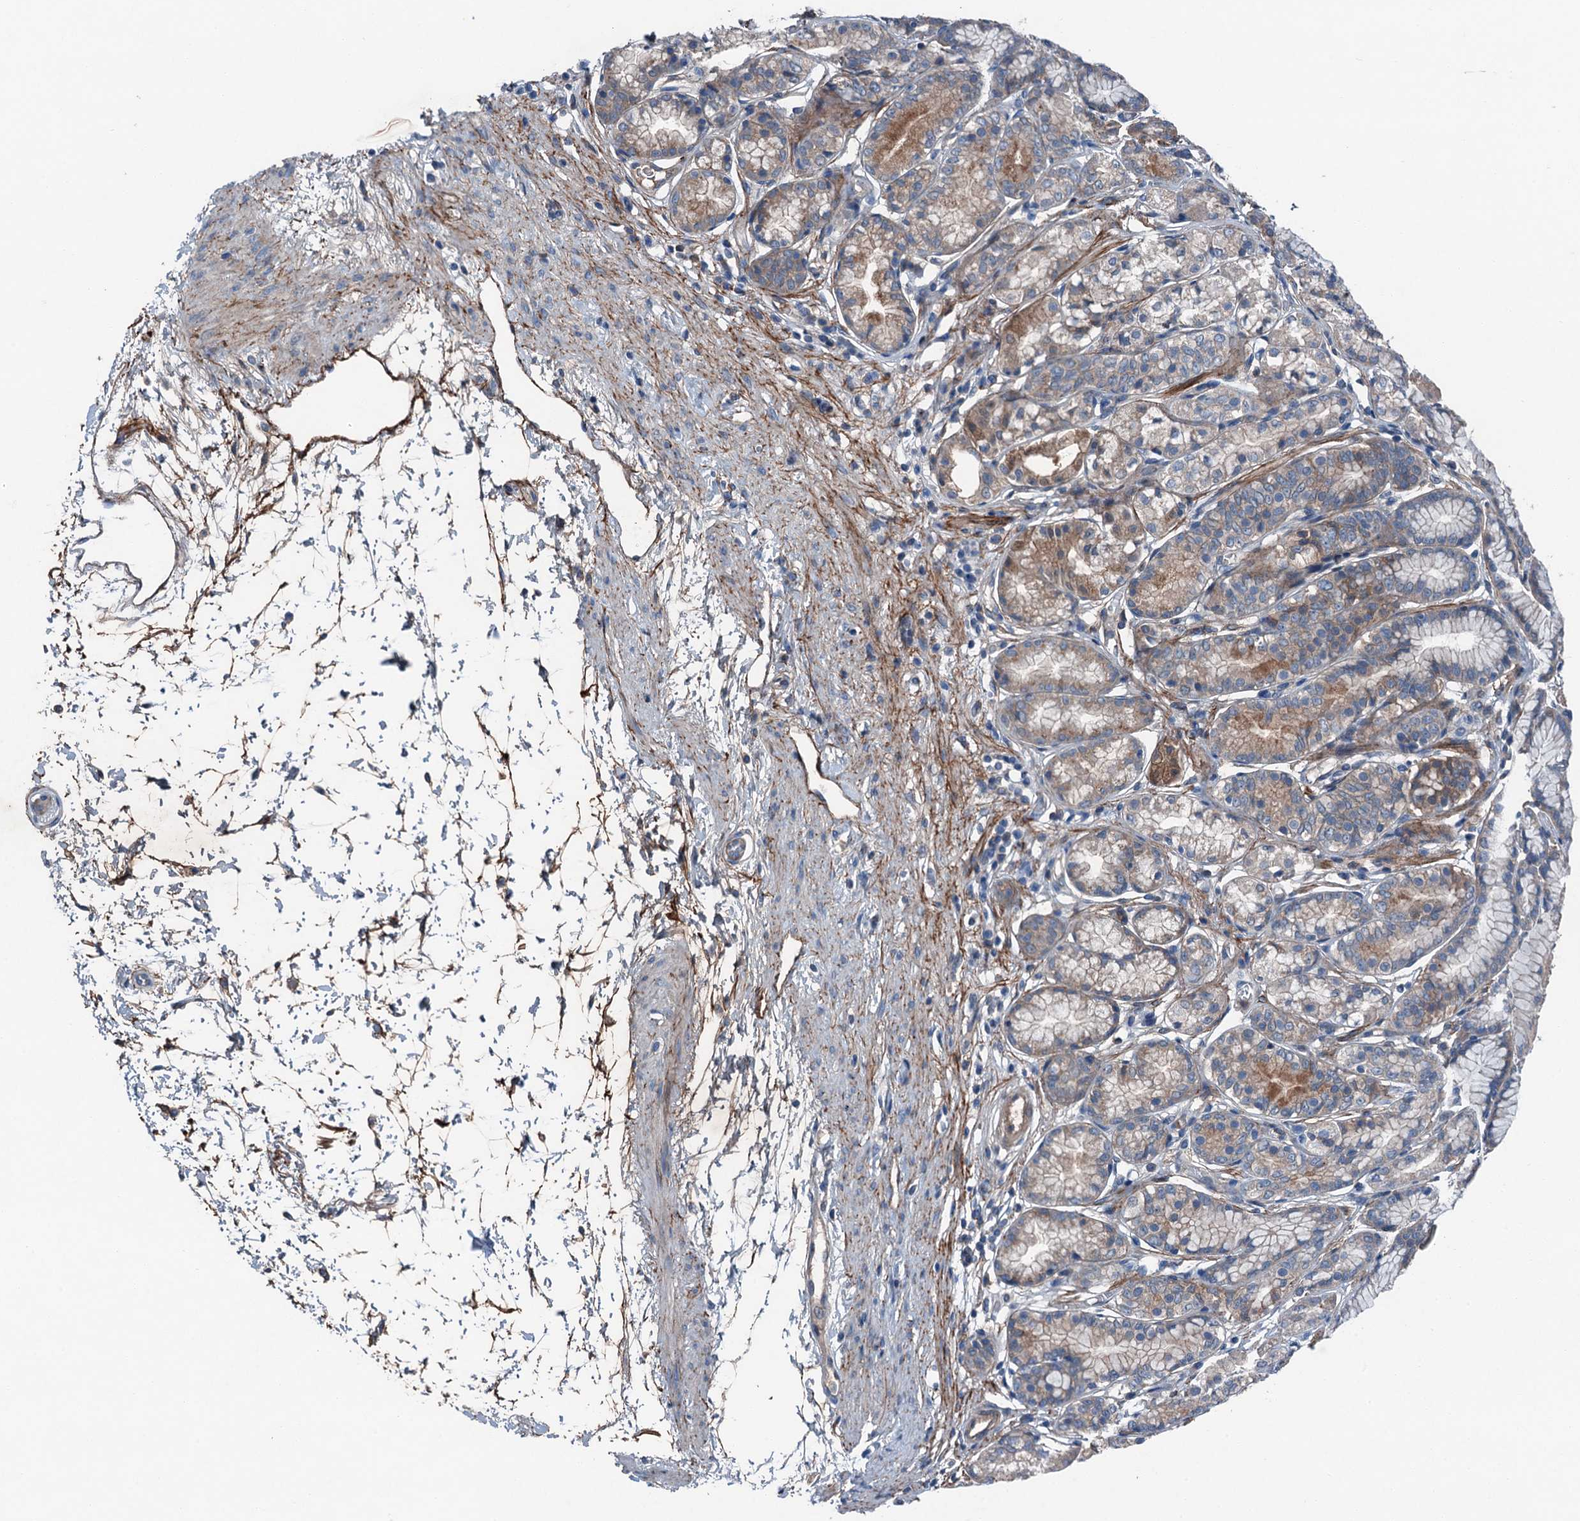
{"staining": {"intensity": "moderate", "quantity": "25%-75%", "location": "cytoplasmic/membranous"}, "tissue": "stomach", "cell_type": "Glandular cells", "image_type": "normal", "snomed": [{"axis": "morphology", "description": "Normal tissue, NOS"}, {"axis": "morphology", "description": "Adenocarcinoma, NOS"}, {"axis": "morphology", "description": "Adenocarcinoma, High grade"}, {"axis": "topography", "description": "Stomach, upper"}, {"axis": "topography", "description": "Stomach"}], "caption": "Moderate cytoplasmic/membranous staining for a protein is present in about 25%-75% of glandular cells of benign stomach using immunohistochemistry.", "gene": "SLC2A10", "patient": {"sex": "female", "age": 65}}